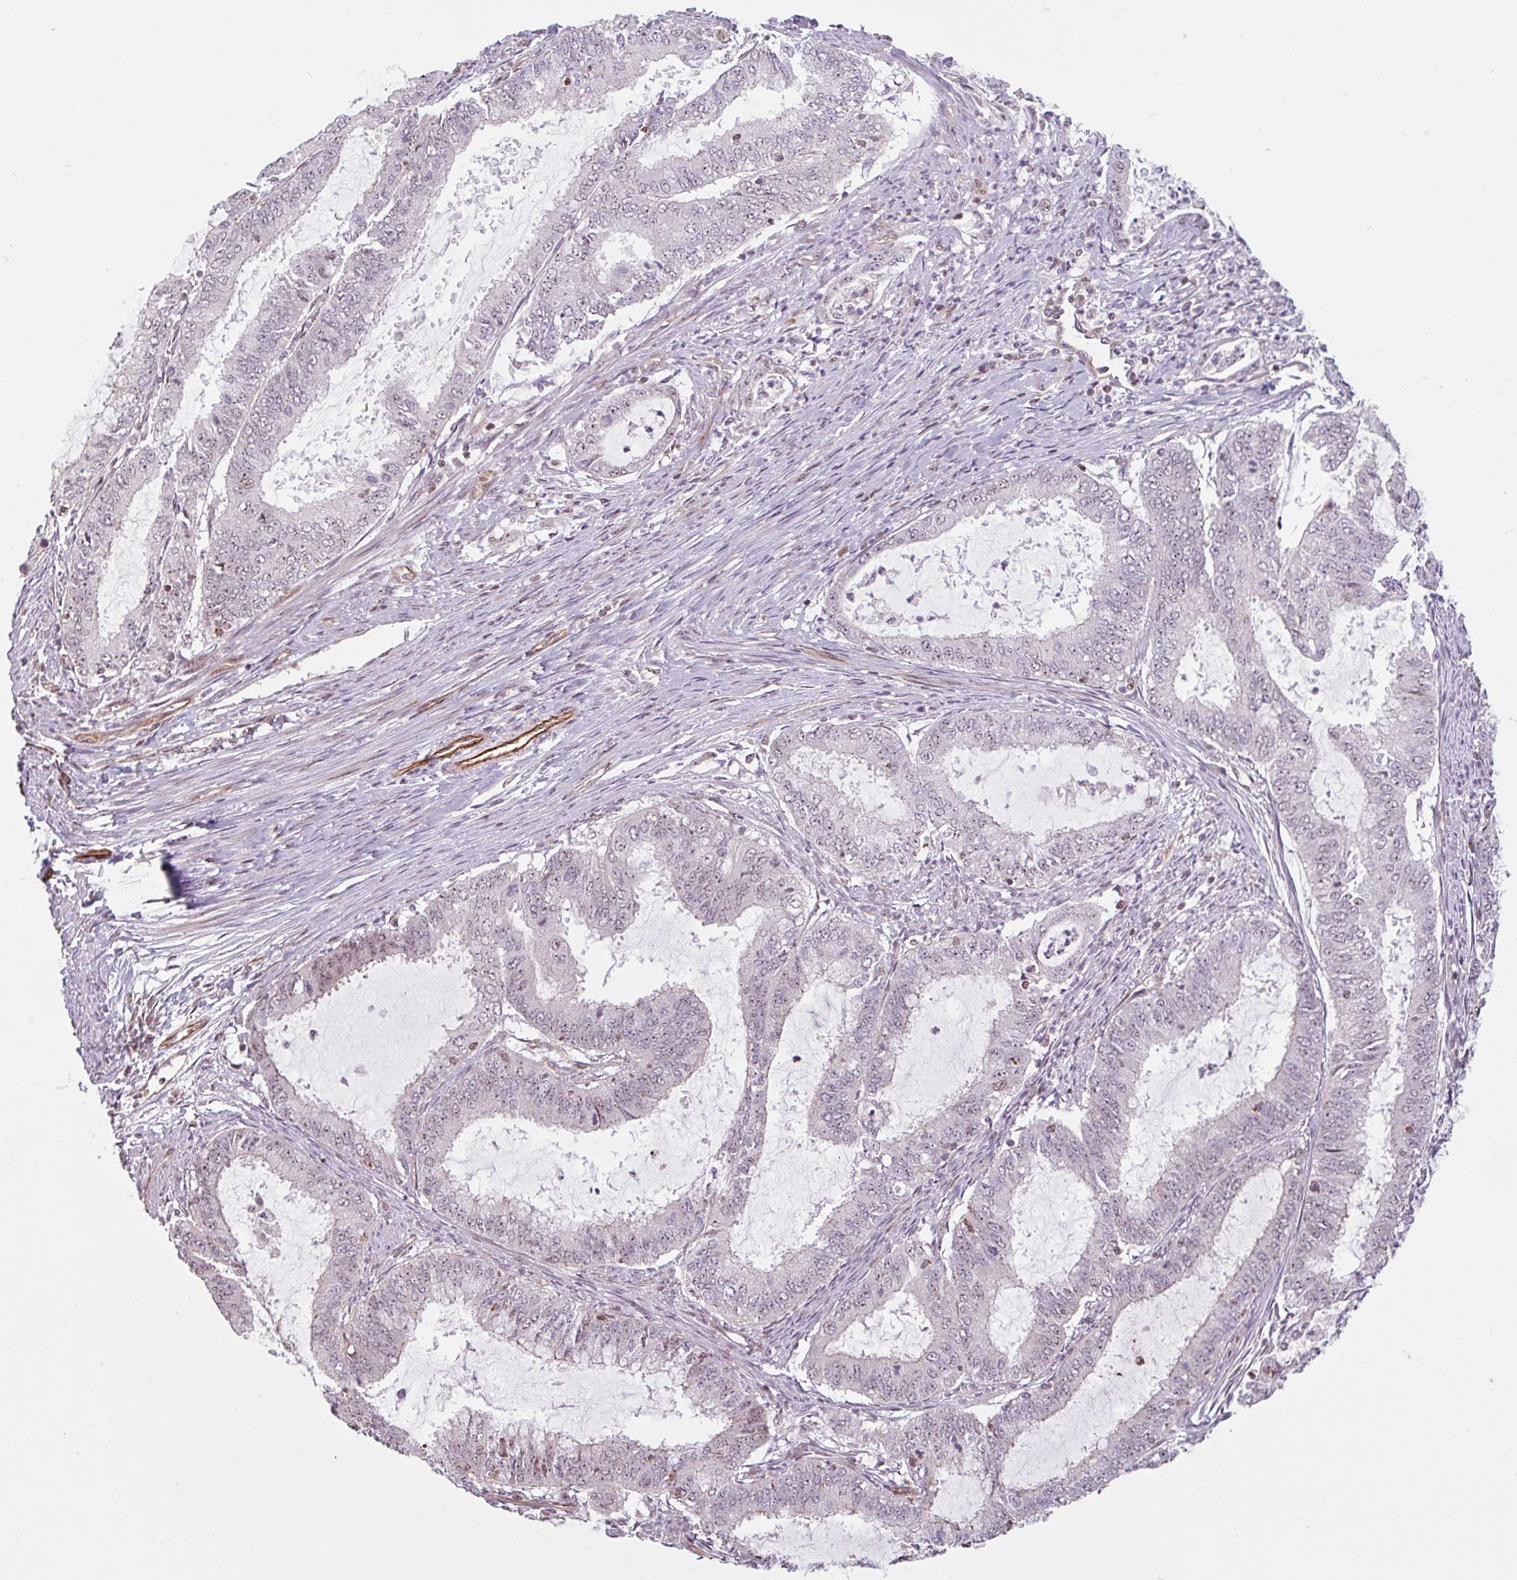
{"staining": {"intensity": "weak", "quantity": "25%-75%", "location": "nuclear"}, "tissue": "endometrial cancer", "cell_type": "Tumor cells", "image_type": "cancer", "snomed": [{"axis": "morphology", "description": "Adenocarcinoma, NOS"}, {"axis": "topography", "description": "Endometrium"}], "caption": "An IHC photomicrograph of tumor tissue is shown. Protein staining in brown highlights weak nuclear positivity in endometrial cancer (adenocarcinoma) within tumor cells.", "gene": "ZNF689", "patient": {"sex": "female", "age": 51}}